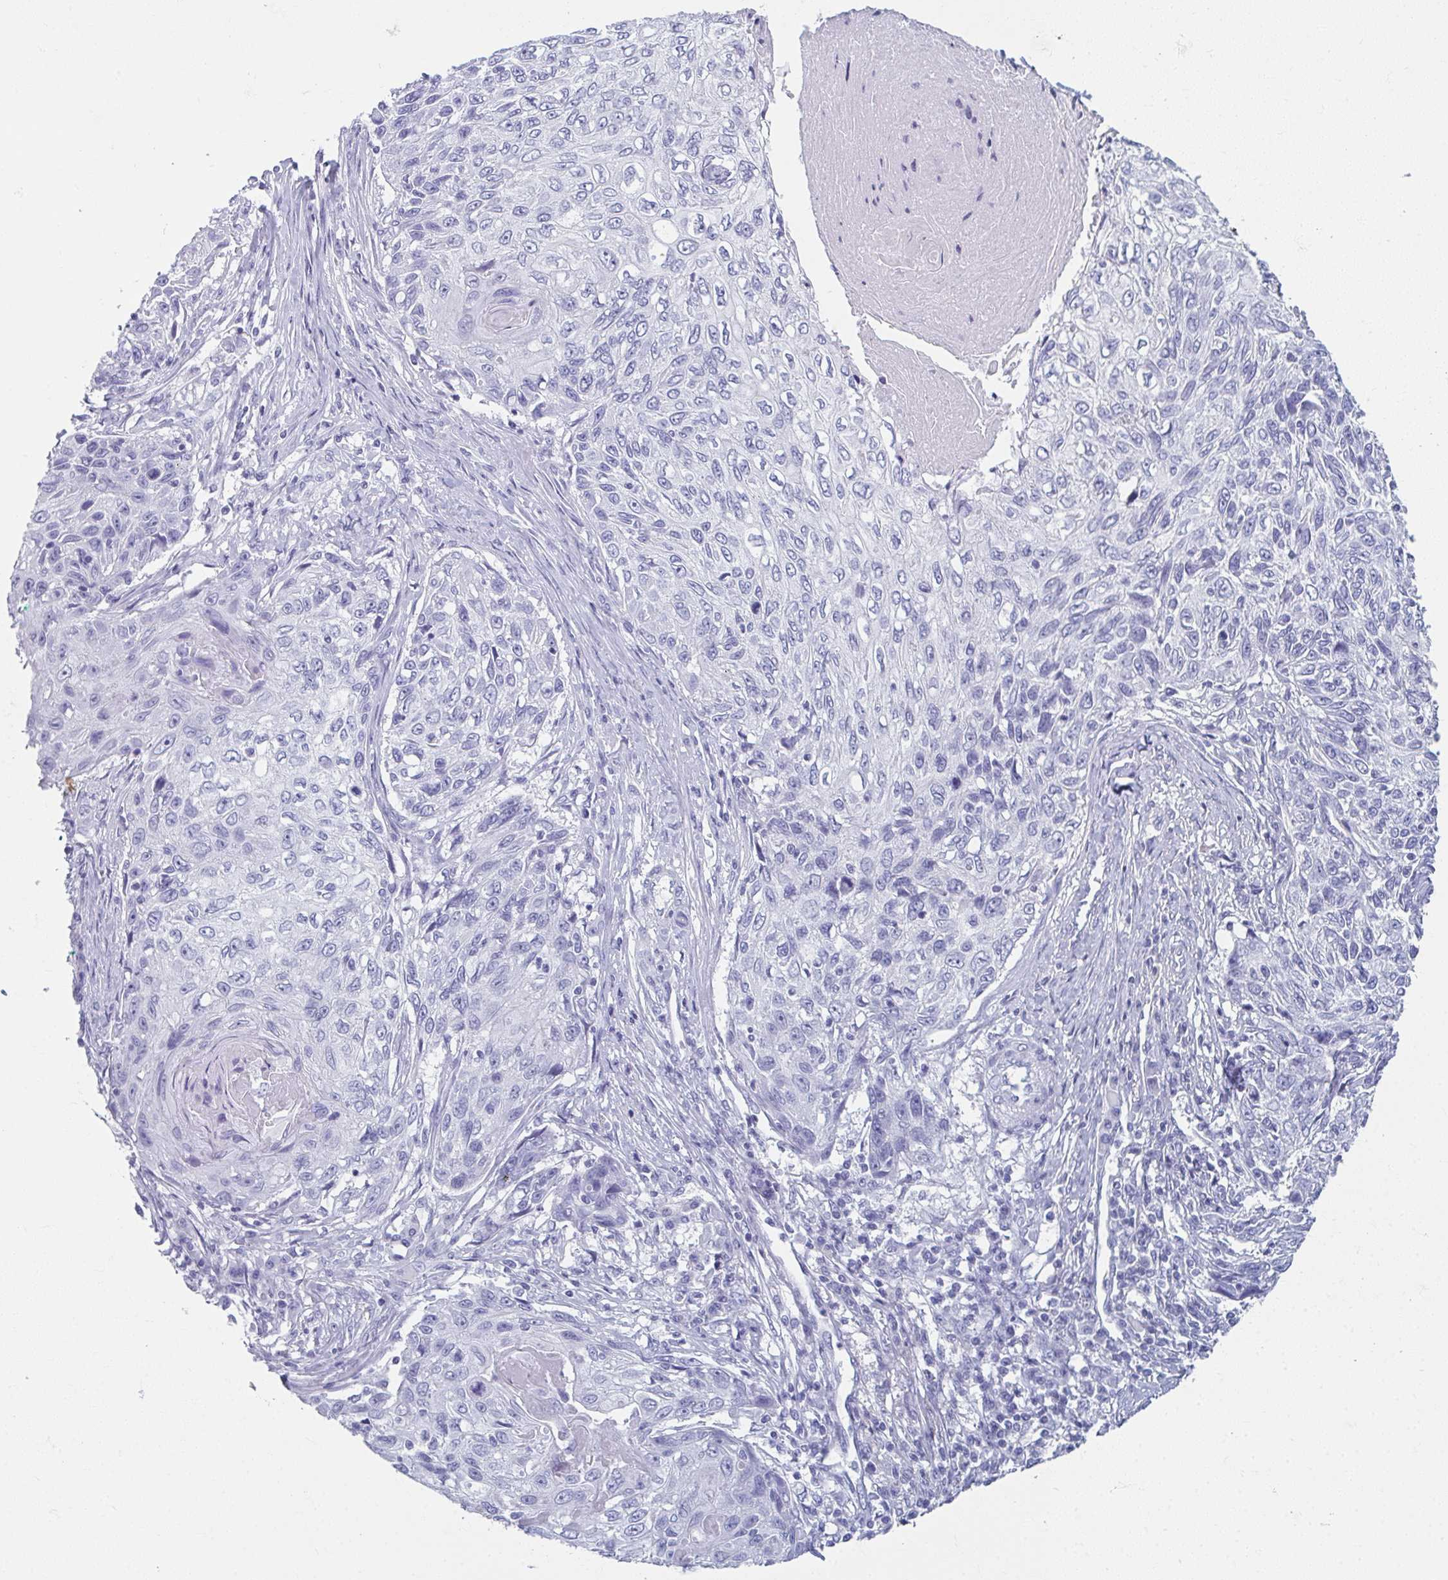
{"staining": {"intensity": "negative", "quantity": "none", "location": "none"}, "tissue": "skin cancer", "cell_type": "Tumor cells", "image_type": "cancer", "snomed": [{"axis": "morphology", "description": "Squamous cell carcinoma, NOS"}, {"axis": "topography", "description": "Skin"}], "caption": "The IHC histopathology image has no significant positivity in tumor cells of skin cancer (squamous cell carcinoma) tissue.", "gene": "GHRL", "patient": {"sex": "male", "age": 92}}